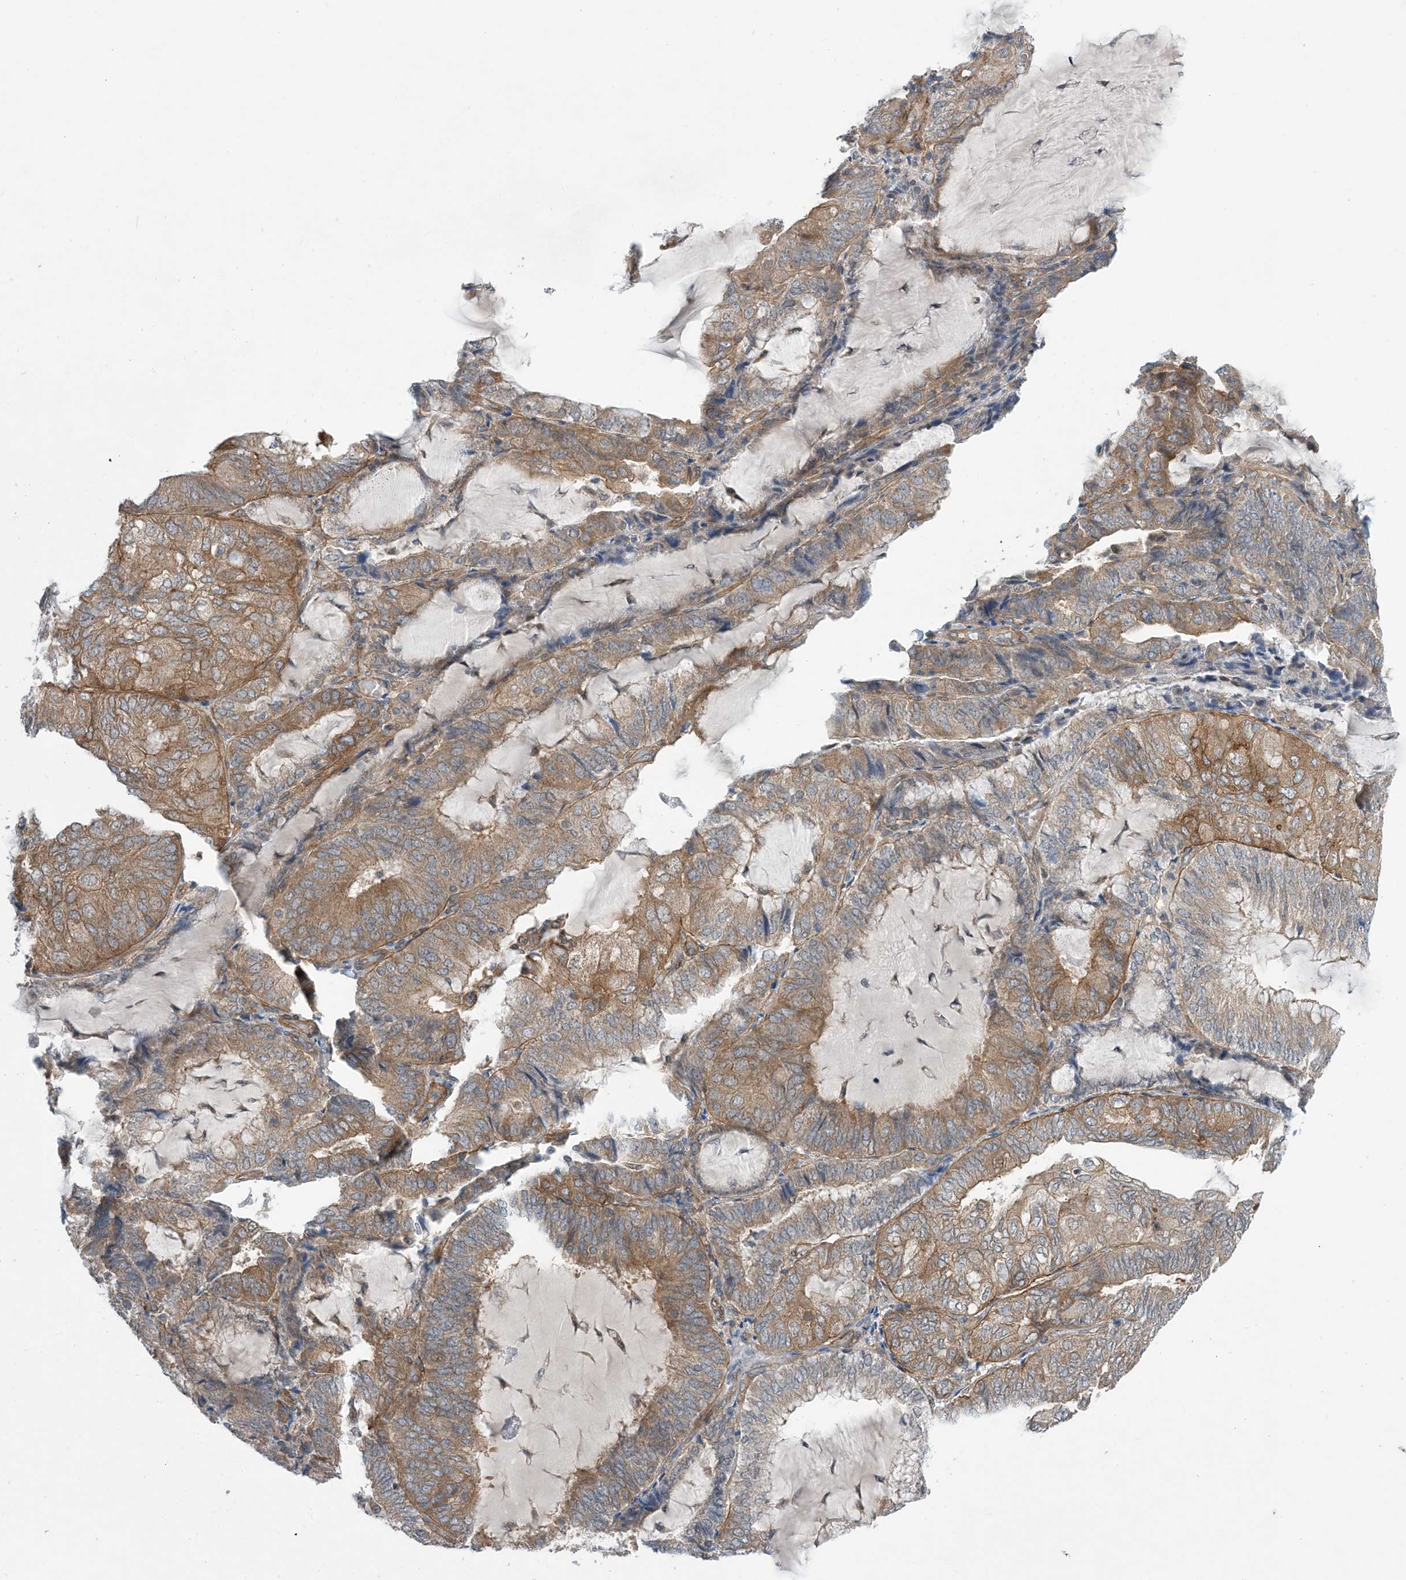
{"staining": {"intensity": "moderate", "quantity": ">75%", "location": "cytoplasmic/membranous"}, "tissue": "endometrial cancer", "cell_type": "Tumor cells", "image_type": "cancer", "snomed": [{"axis": "morphology", "description": "Adenocarcinoma, NOS"}, {"axis": "topography", "description": "Endometrium"}], "caption": "There is medium levels of moderate cytoplasmic/membranous expression in tumor cells of endometrial cancer, as demonstrated by immunohistochemical staining (brown color).", "gene": "EHBP1", "patient": {"sex": "female", "age": 81}}